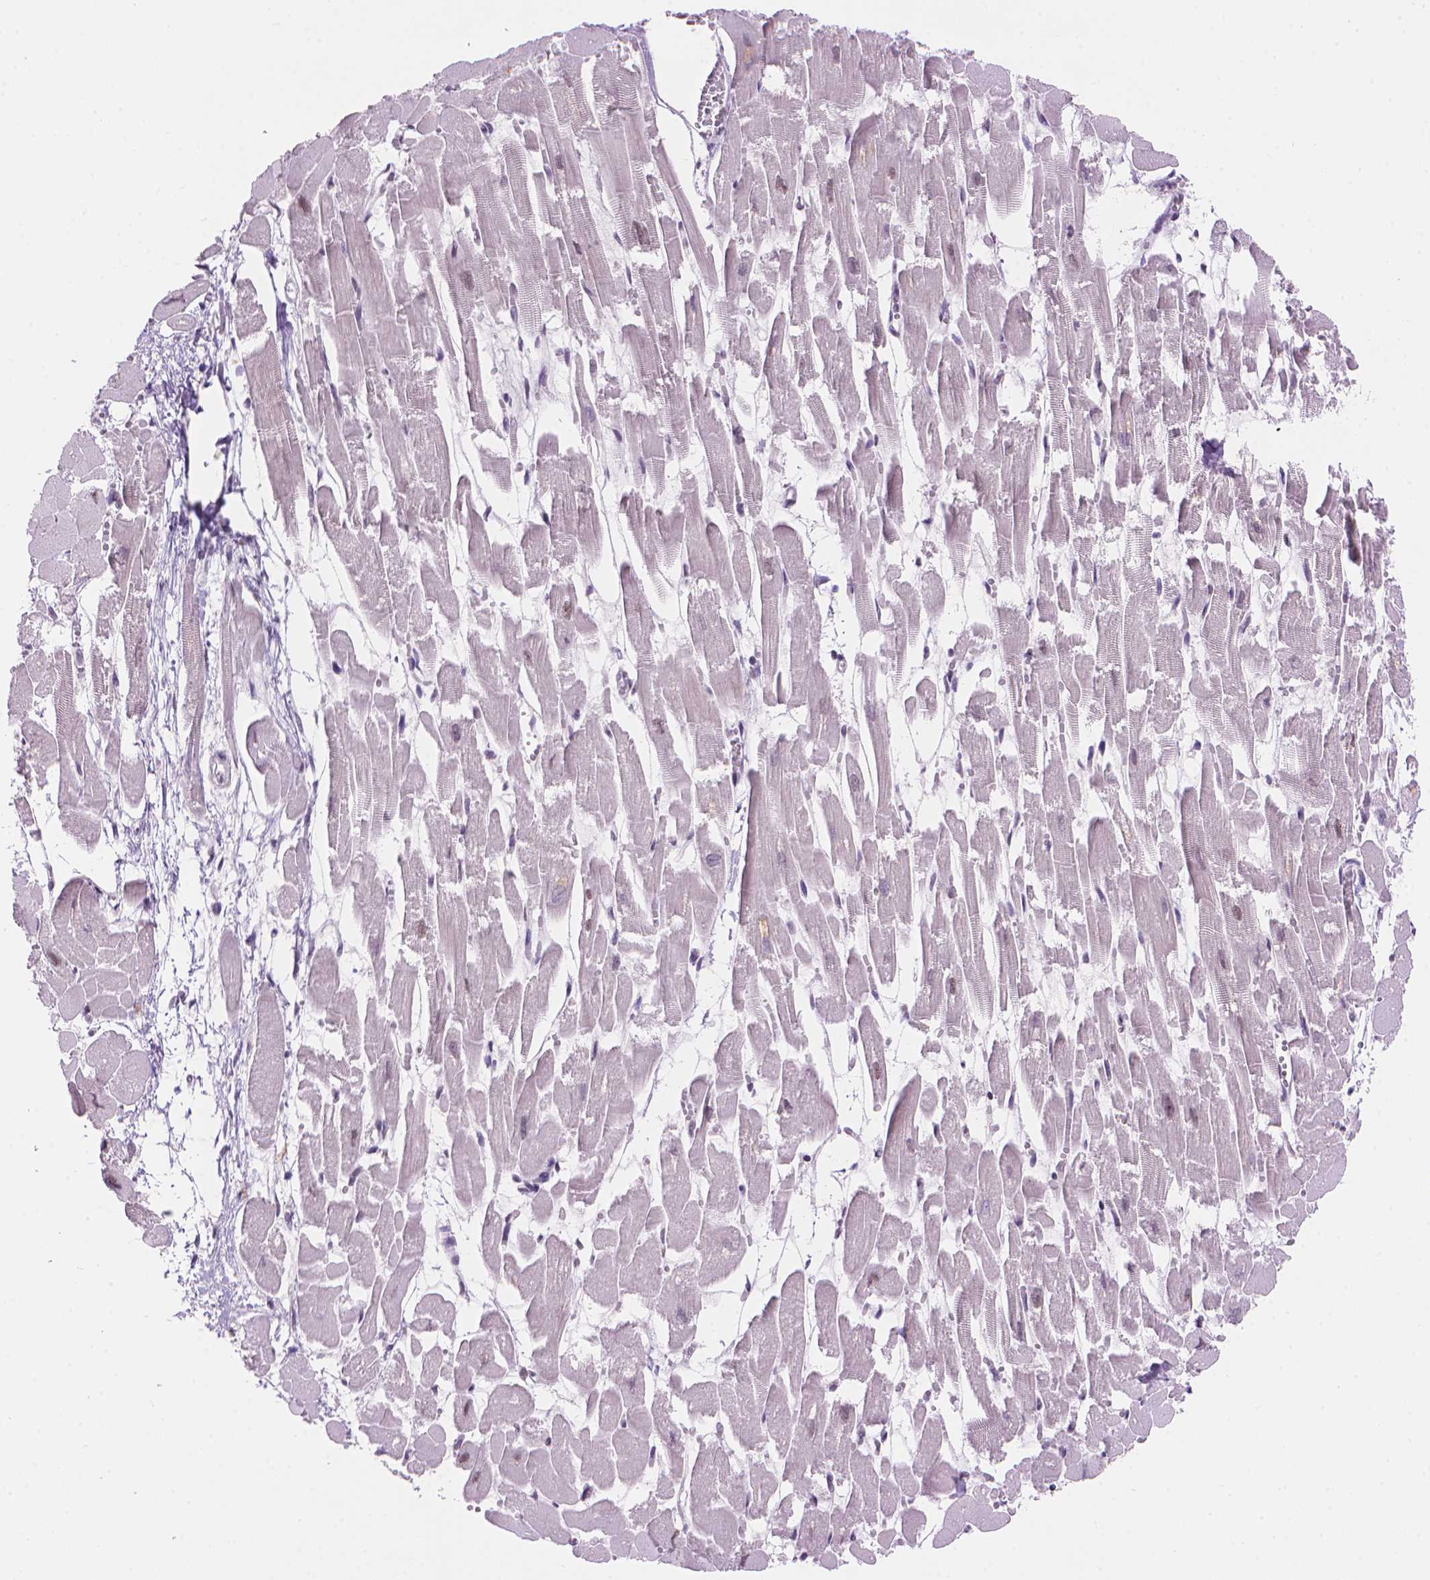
{"staining": {"intensity": "moderate", "quantity": "25%-75%", "location": "nuclear"}, "tissue": "heart muscle", "cell_type": "Cardiomyocytes", "image_type": "normal", "snomed": [{"axis": "morphology", "description": "Normal tissue, NOS"}, {"axis": "topography", "description": "Heart"}], "caption": "Immunohistochemistry (IHC) of normal human heart muscle demonstrates medium levels of moderate nuclear staining in about 25%-75% of cardiomyocytes. The staining is performed using DAB brown chromogen to label protein expression. The nuclei are counter-stained blue using hematoxylin.", "gene": "RPA4", "patient": {"sex": "female", "age": 52}}